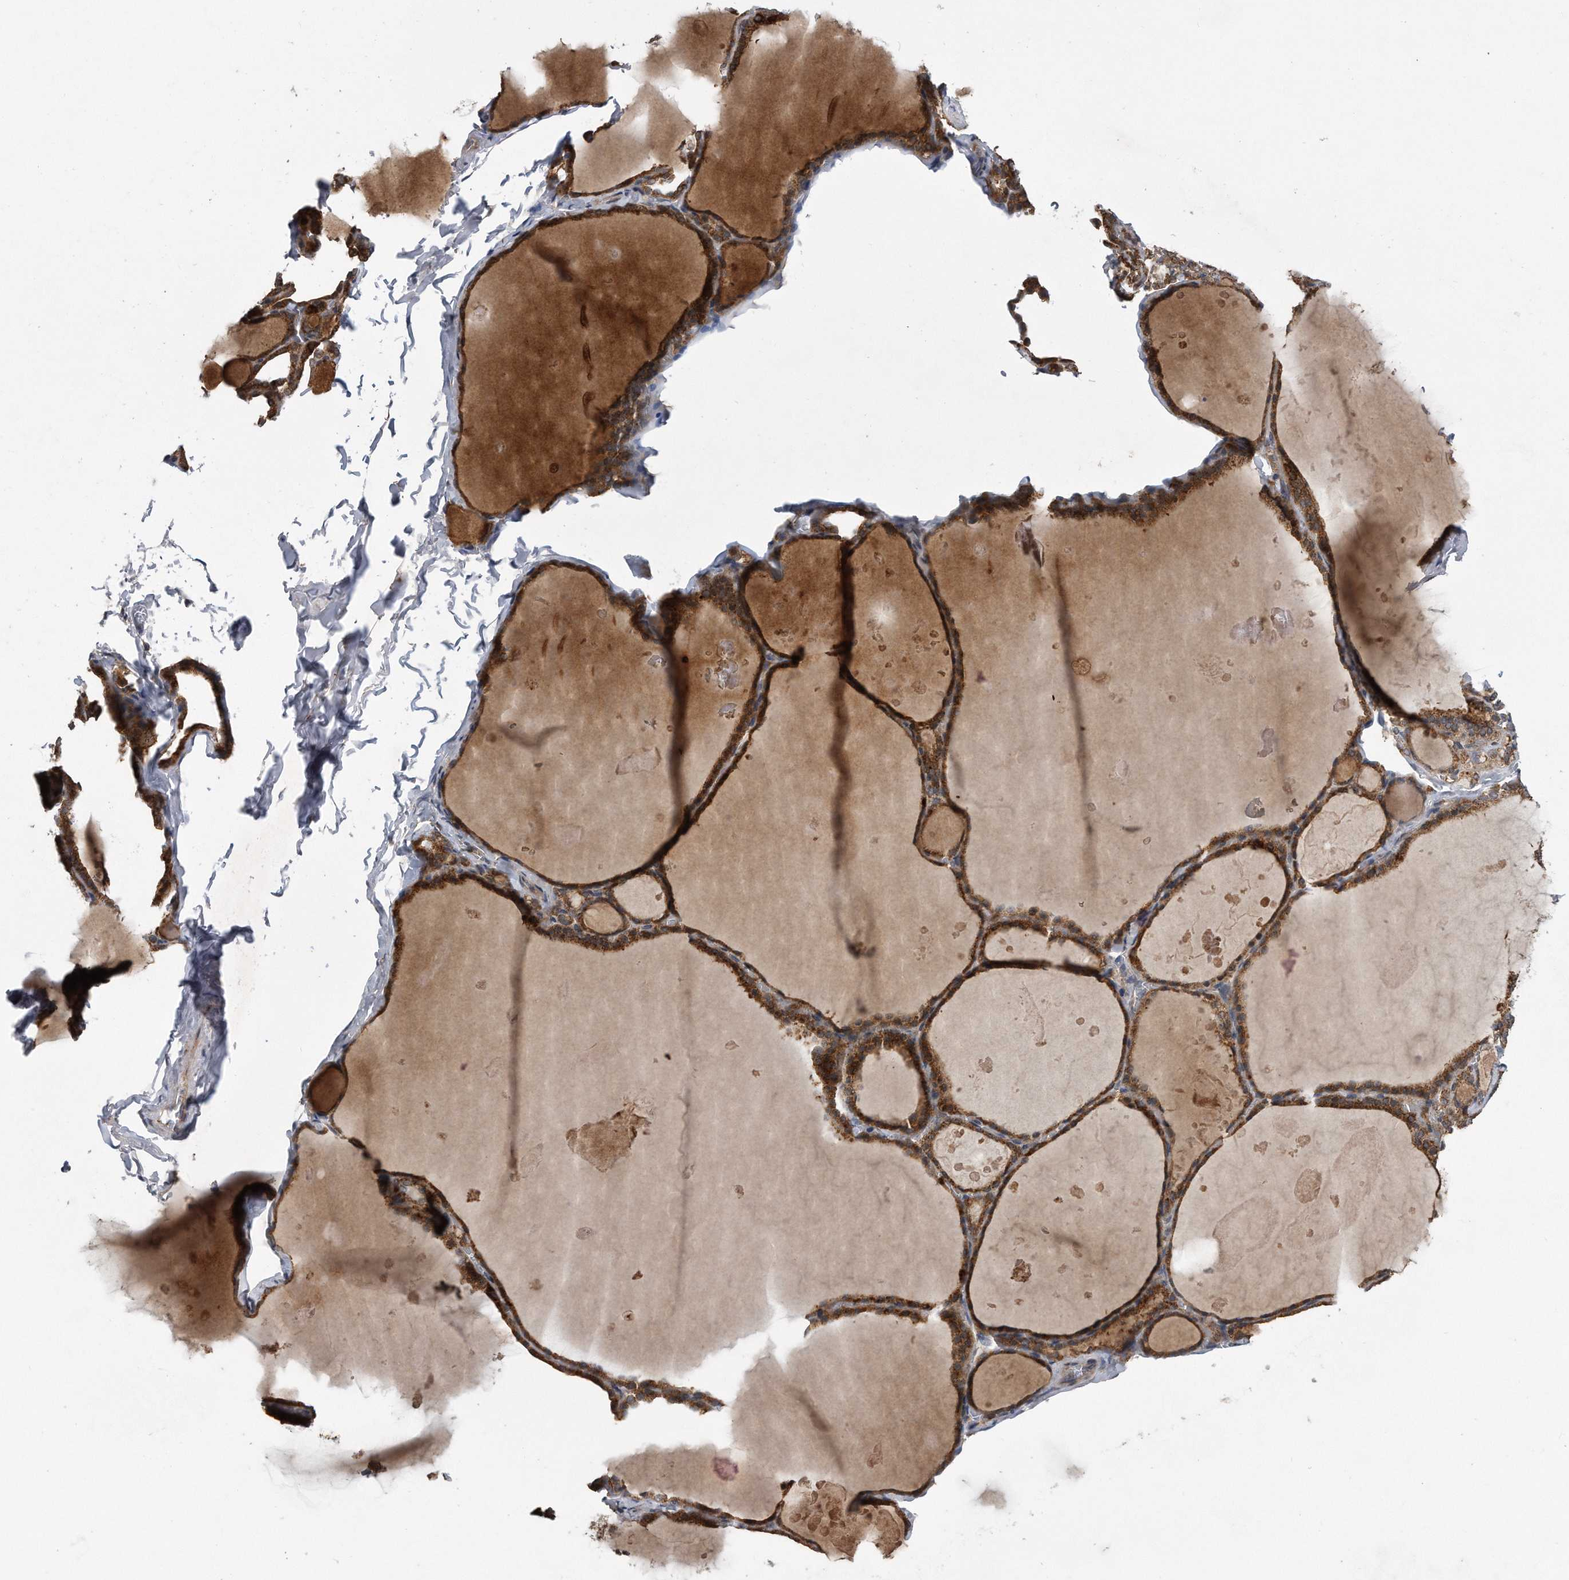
{"staining": {"intensity": "strong", "quantity": ">75%", "location": "cytoplasmic/membranous"}, "tissue": "thyroid gland", "cell_type": "Glandular cells", "image_type": "normal", "snomed": [{"axis": "morphology", "description": "Normal tissue, NOS"}, {"axis": "topography", "description": "Thyroid gland"}], "caption": "Immunohistochemistry (DAB (3,3'-diaminobenzidine)) staining of normal human thyroid gland demonstrates strong cytoplasmic/membranous protein positivity in about >75% of glandular cells. The staining was performed using DAB, with brown indicating positive protein expression. Nuclei are stained blue with hematoxylin.", "gene": "ALPK2", "patient": {"sex": "male", "age": 56}}